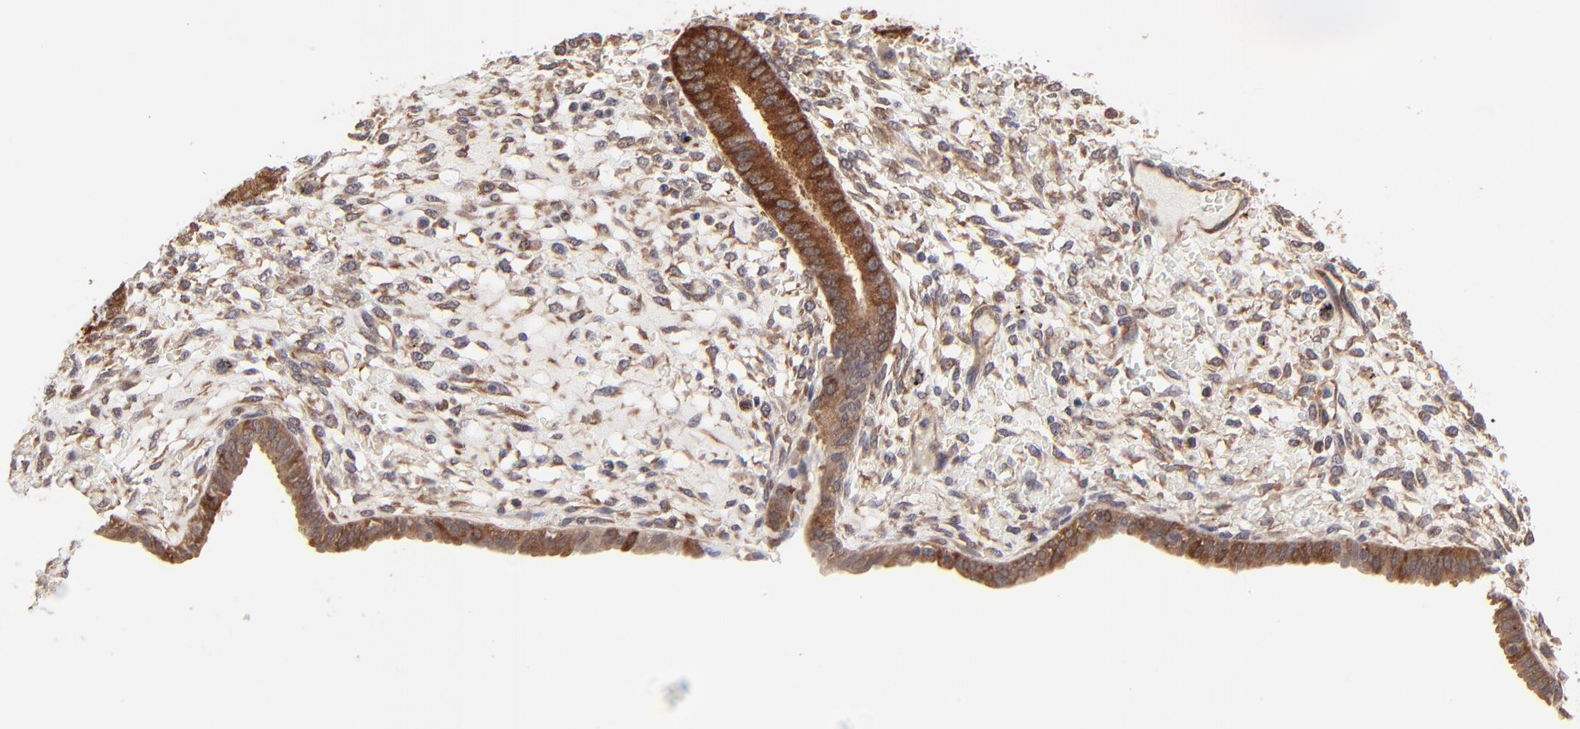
{"staining": {"intensity": "weak", "quantity": ">75%", "location": "cytoplasmic/membranous"}, "tissue": "endometrium", "cell_type": "Cells in endometrial stroma", "image_type": "normal", "snomed": [{"axis": "morphology", "description": "Normal tissue, NOS"}, {"axis": "topography", "description": "Endometrium"}], "caption": "Brown immunohistochemical staining in benign endometrium displays weak cytoplasmic/membranous expression in approximately >75% of cells in endometrial stroma. Immunohistochemistry (ihc) stains the protein in brown and the nuclei are stained blue.", "gene": "GART", "patient": {"sex": "female", "age": 42}}